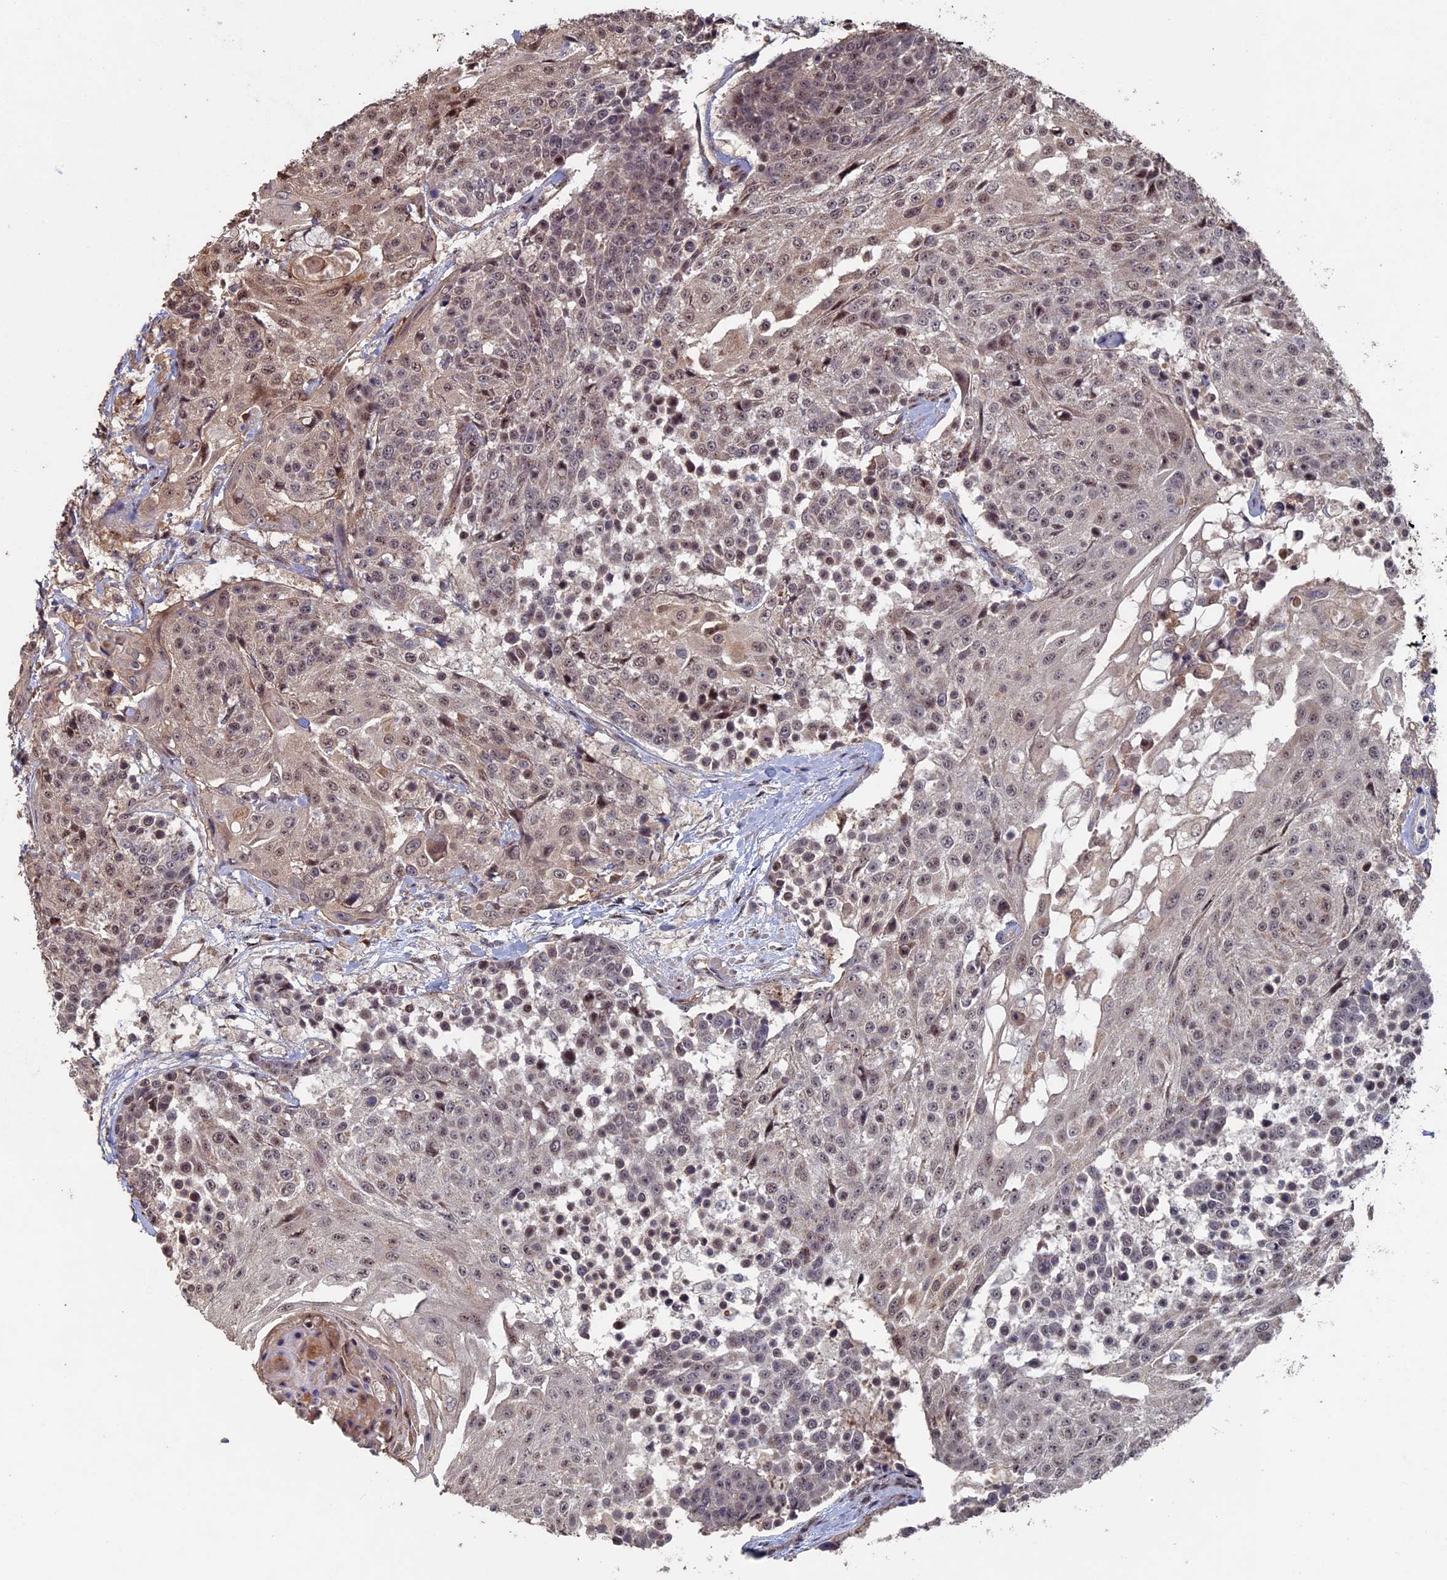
{"staining": {"intensity": "weak", "quantity": ">75%", "location": "nuclear"}, "tissue": "urothelial cancer", "cell_type": "Tumor cells", "image_type": "cancer", "snomed": [{"axis": "morphology", "description": "Urothelial carcinoma, High grade"}, {"axis": "topography", "description": "Urinary bladder"}], "caption": "This image shows immunohistochemistry staining of urothelial carcinoma (high-grade), with low weak nuclear expression in about >75% of tumor cells.", "gene": "KIAA1328", "patient": {"sex": "female", "age": 63}}